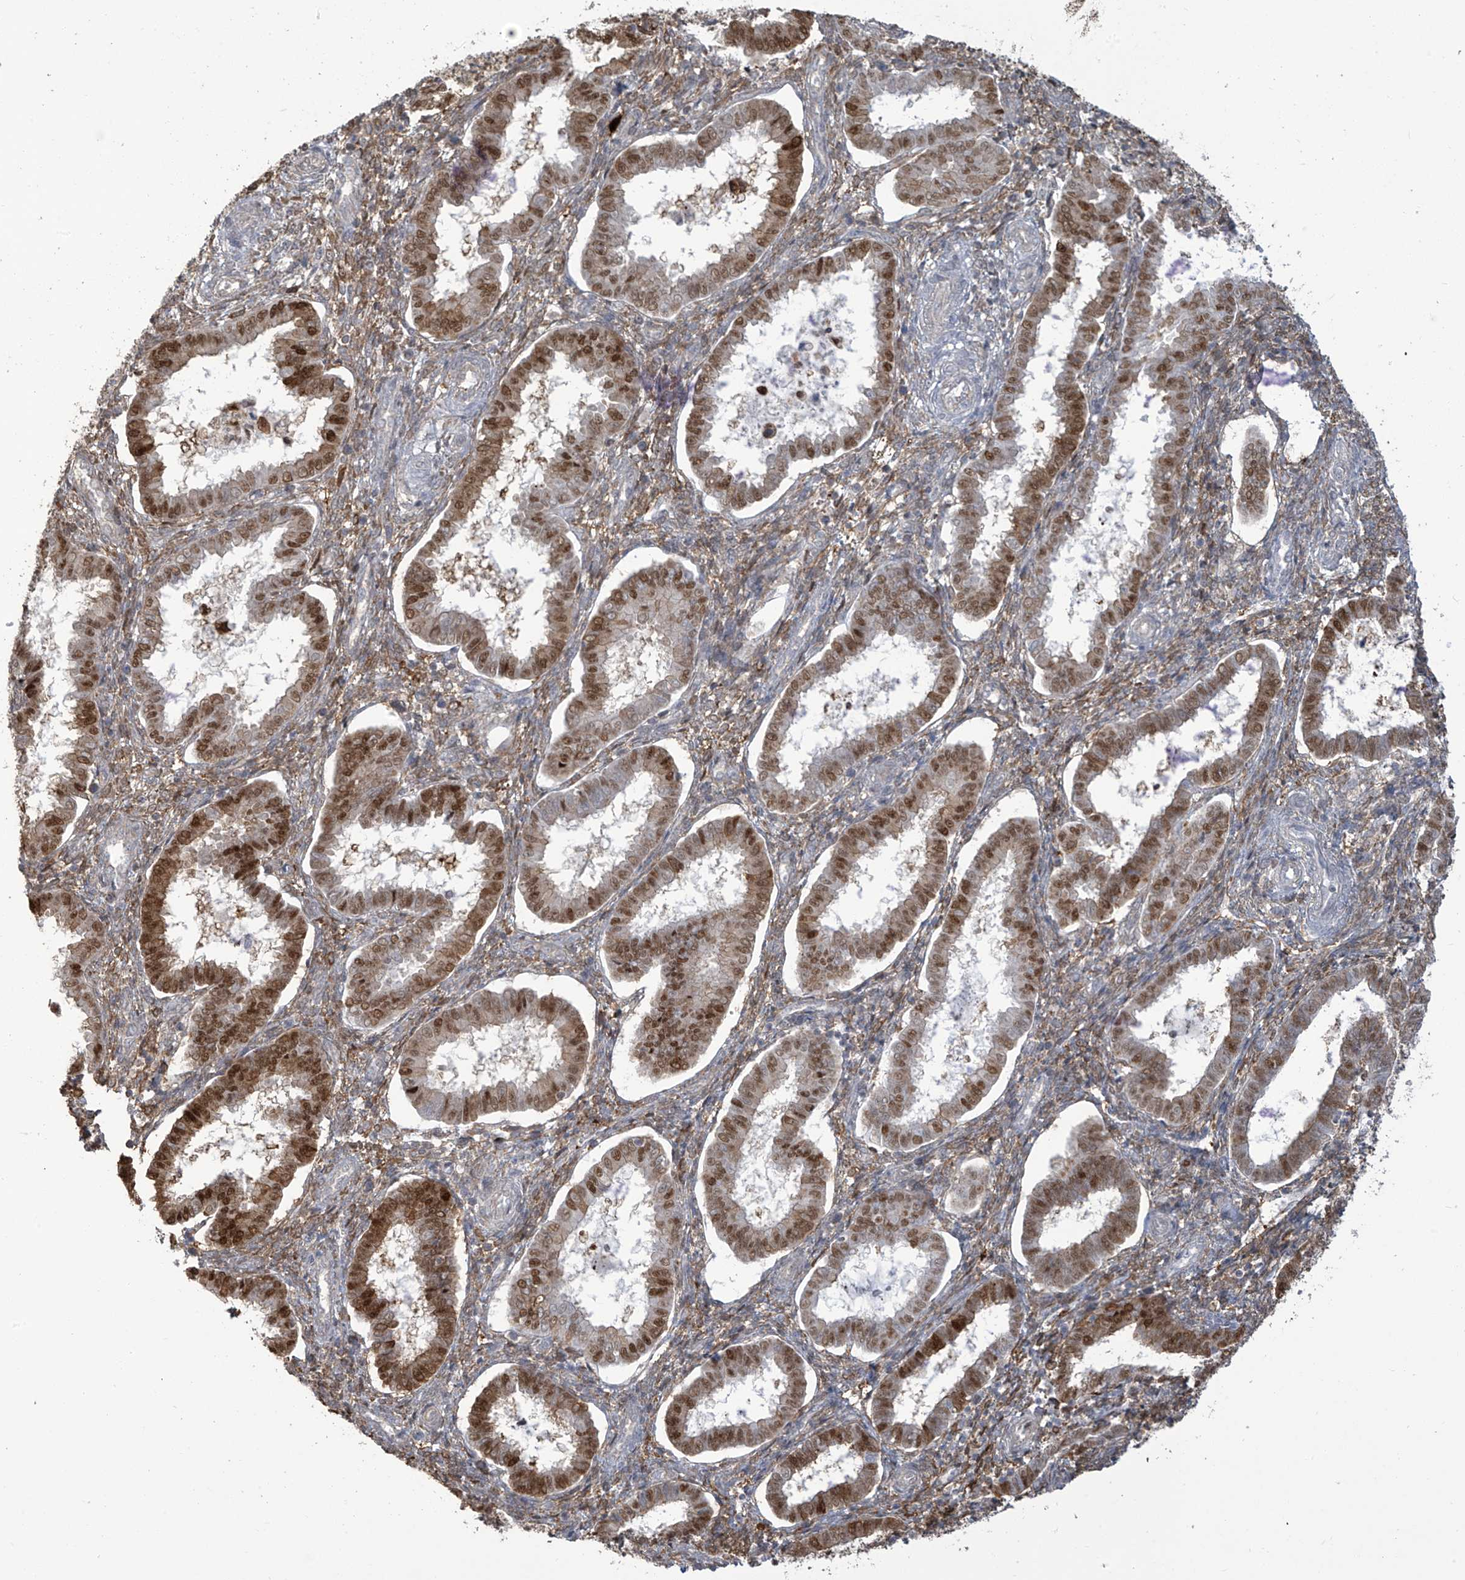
{"staining": {"intensity": "weak", "quantity": ">75%", "location": "cytoplasmic/membranous"}, "tissue": "endometrium", "cell_type": "Cells in endometrial stroma", "image_type": "normal", "snomed": [{"axis": "morphology", "description": "Normal tissue, NOS"}, {"axis": "topography", "description": "Endometrium"}], "caption": "Brown immunohistochemical staining in normal endometrium reveals weak cytoplasmic/membranous expression in about >75% of cells in endometrial stroma.", "gene": "TAGAP", "patient": {"sex": "female", "age": 24}}